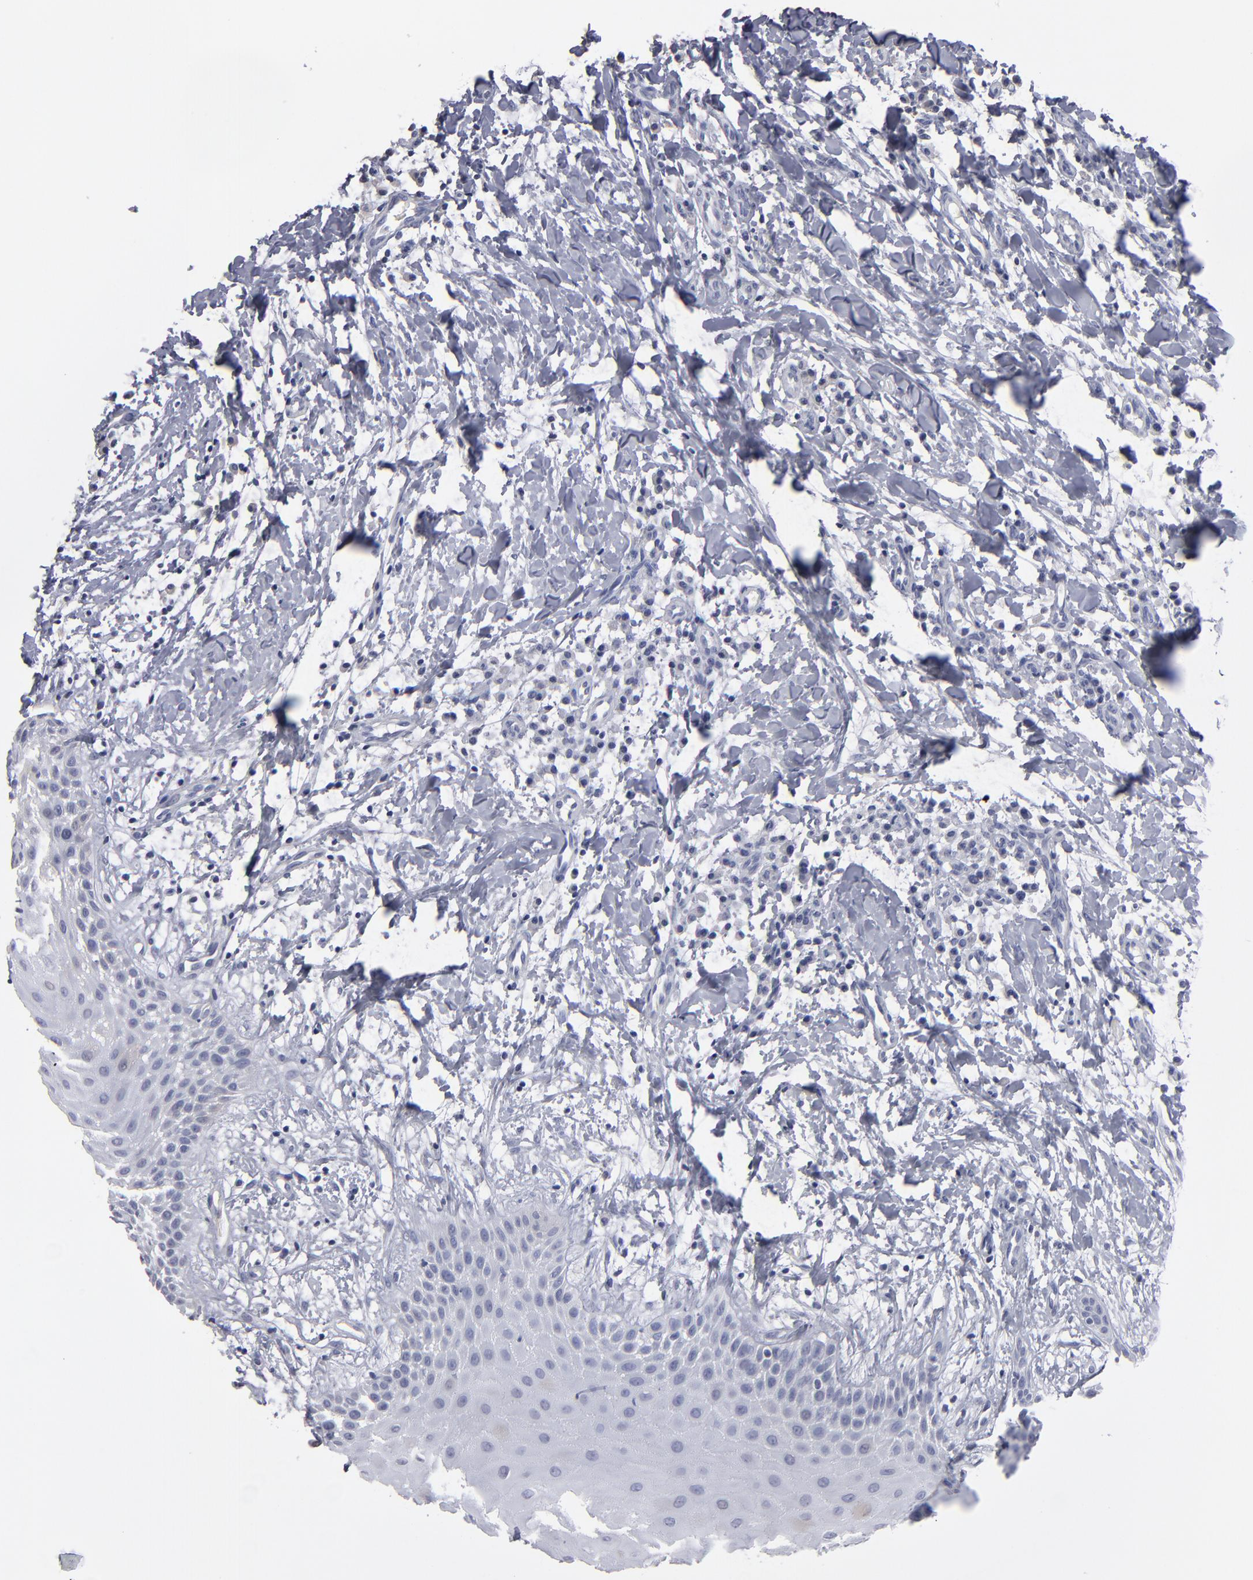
{"staining": {"intensity": "negative", "quantity": "none", "location": "none"}, "tissue": "oral mucosa", "cell_type": "Squamous epithelial cells", "image_type": "normal", "snomed": [{"axis": "morphology", "description": "Normal tissue, NOS"}, {"axis": "topography", "description": "Oral tissue"}], "caption": "Human oral mucosa stained for a protein using IHC shows no positivity in squamous epithelial cells.", "gene": "RPH3A", "patient": {"sex": "male", "age": 69}}